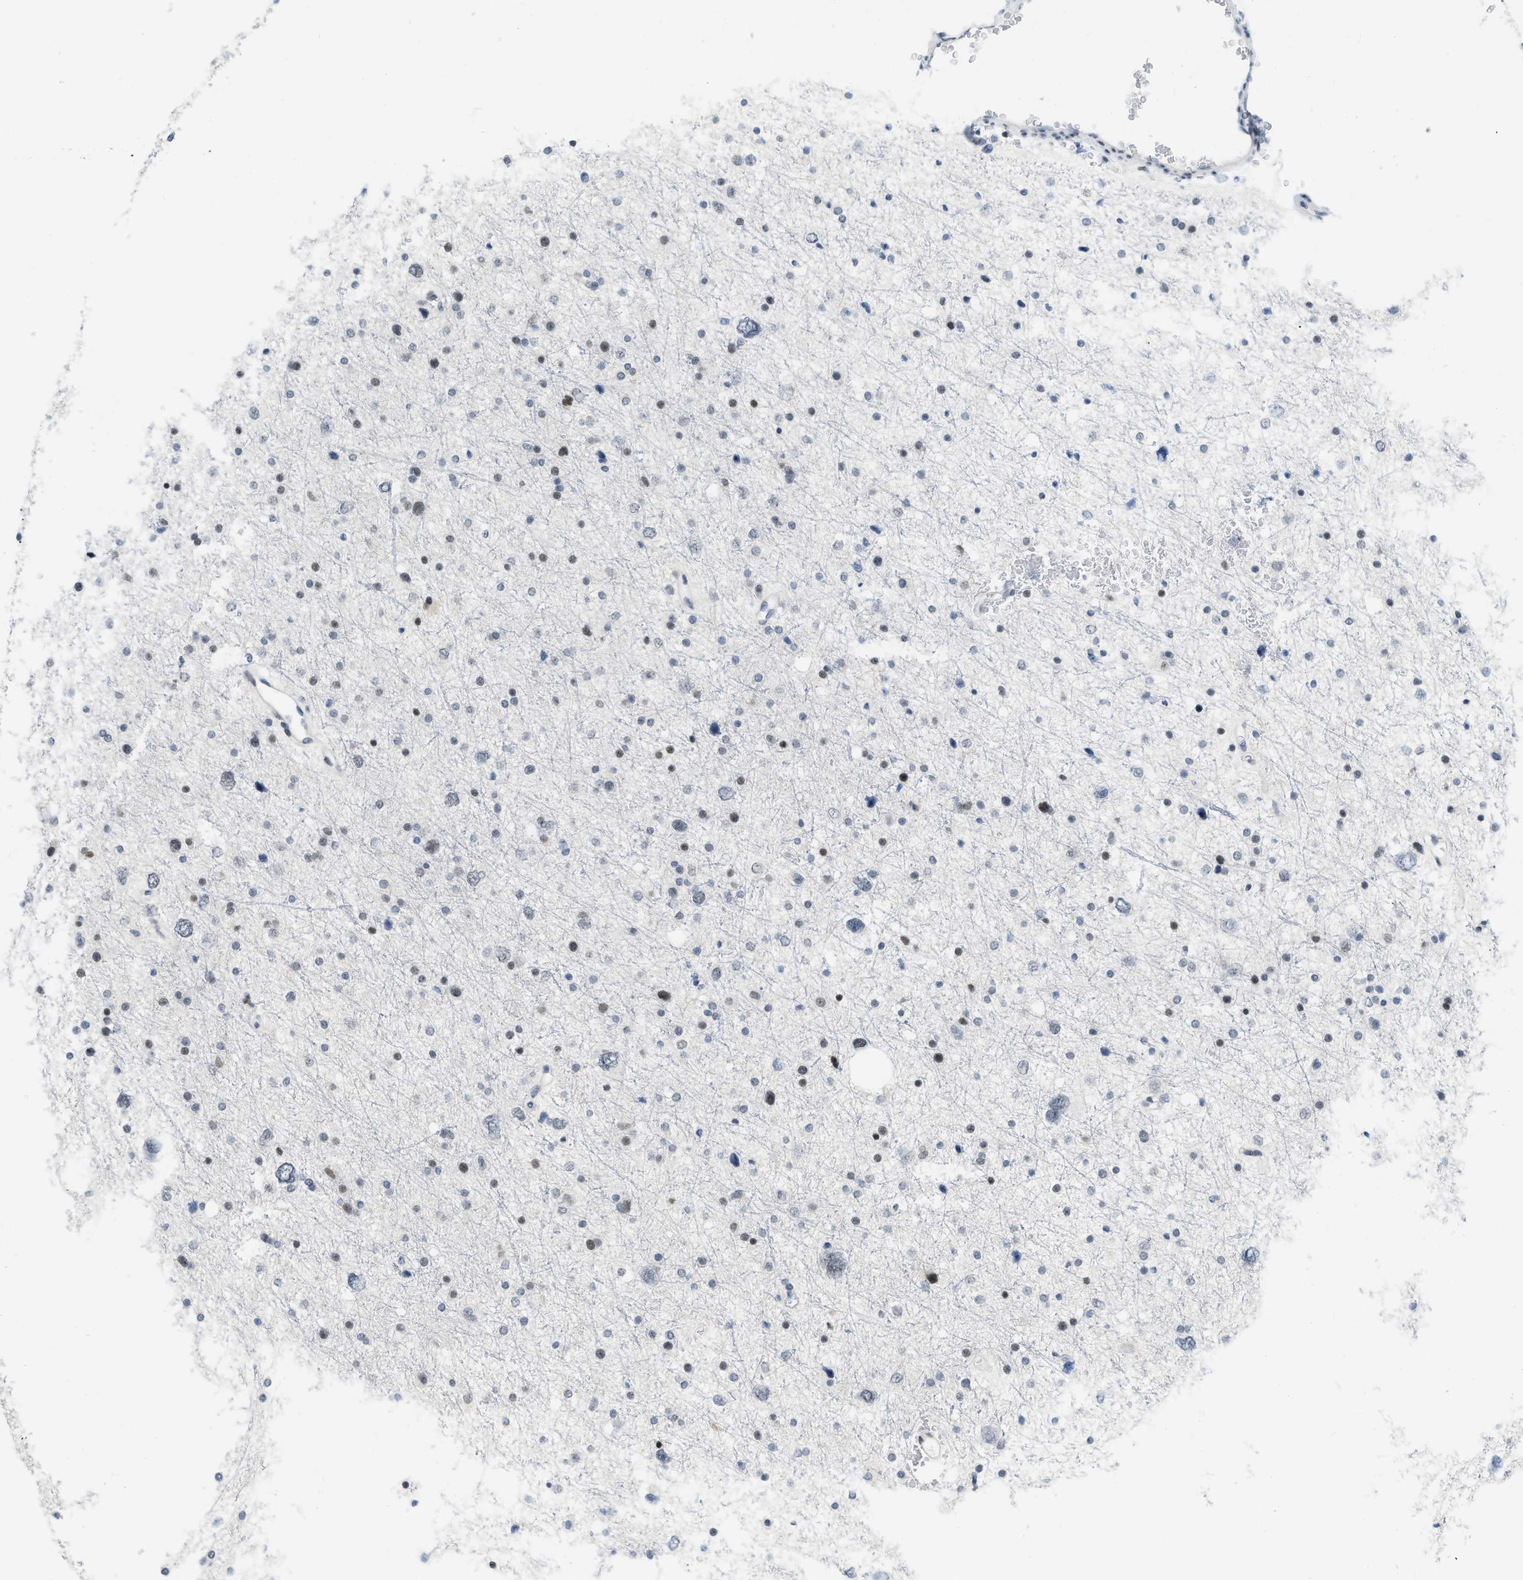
{"staining": {"intensity": "moderate", "quantity": "25%-75%", "location": "nuclear"}, "tissue": "glioma", "cell_type": "Tumor cells", "image_type": "cancer", "snomed": [{"axis": "morphology", "description": "Glioma, malignant, Low grade"}, {"axis": "topography", "description": "Brain"}], "caption": "Moderate nuclear protein staining is identified in approximately 25%-75% of tumor cells in glioma. The staining was performed using DAB (3,3'-diaminobenzidine), with brown indicating positive protein expression. Nuclei are stained blue with hematoxylin.", "gene": "PBX1", "patient": {"sex": "female", "age": 37}}